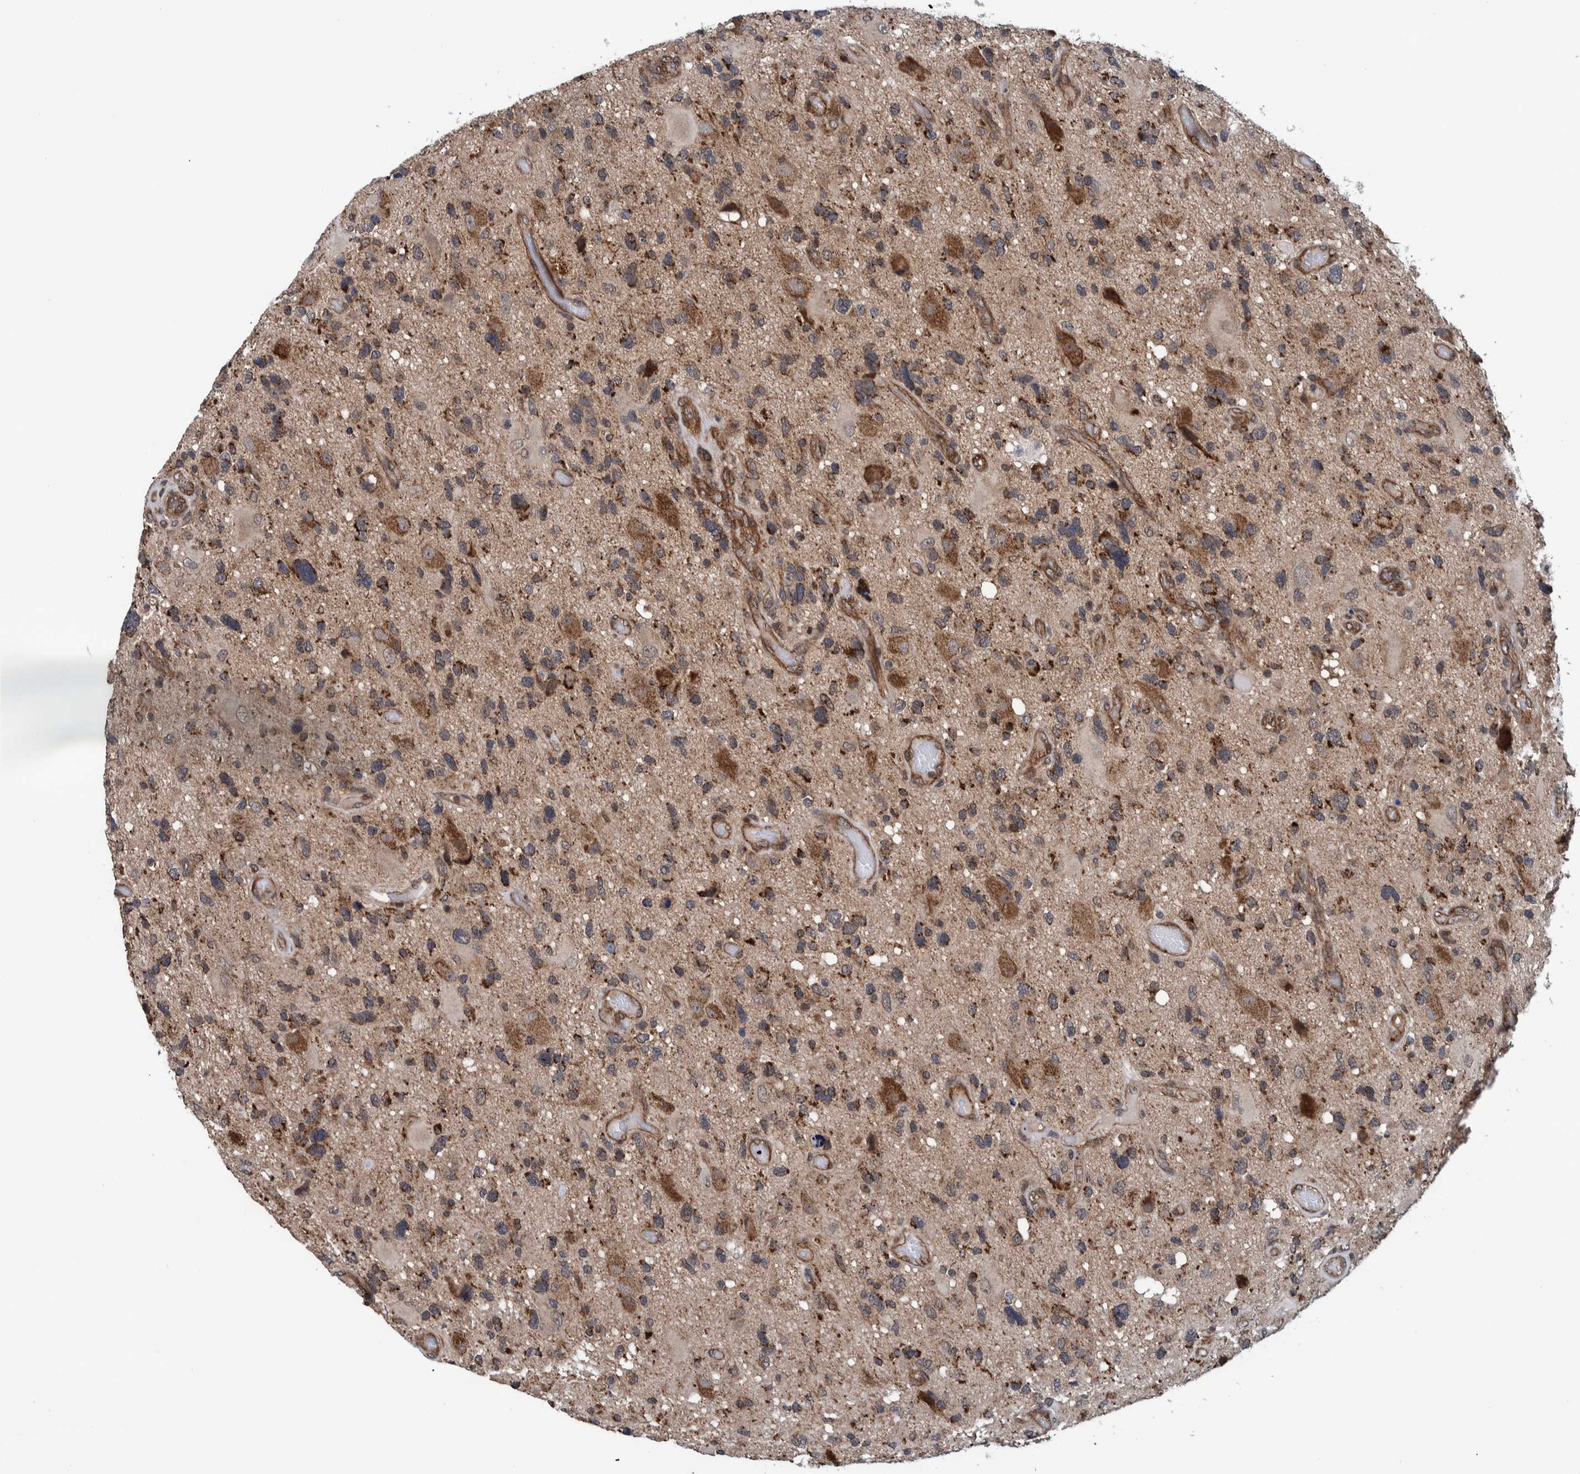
{"staining": {"intensity": "moderate", "quantity": ">75%", "location": "cytoplasmic/membranous"}, "tissue": "glioma", "cell_type": "Tumor cells", "image_type": "cancer", "snomed": [{"axis": "morphology", "description": "Glioma, malignant, High grade"}, {"axis": "topography", "description": "Brain"}], "caption": "Protein expression analysis of human glioma reveals moderate cytoplasmic/membranous expression in approximately >75% of tumor cells.", "gene": "MRPS7", "patient": {"sex": "male", "age": 33}}